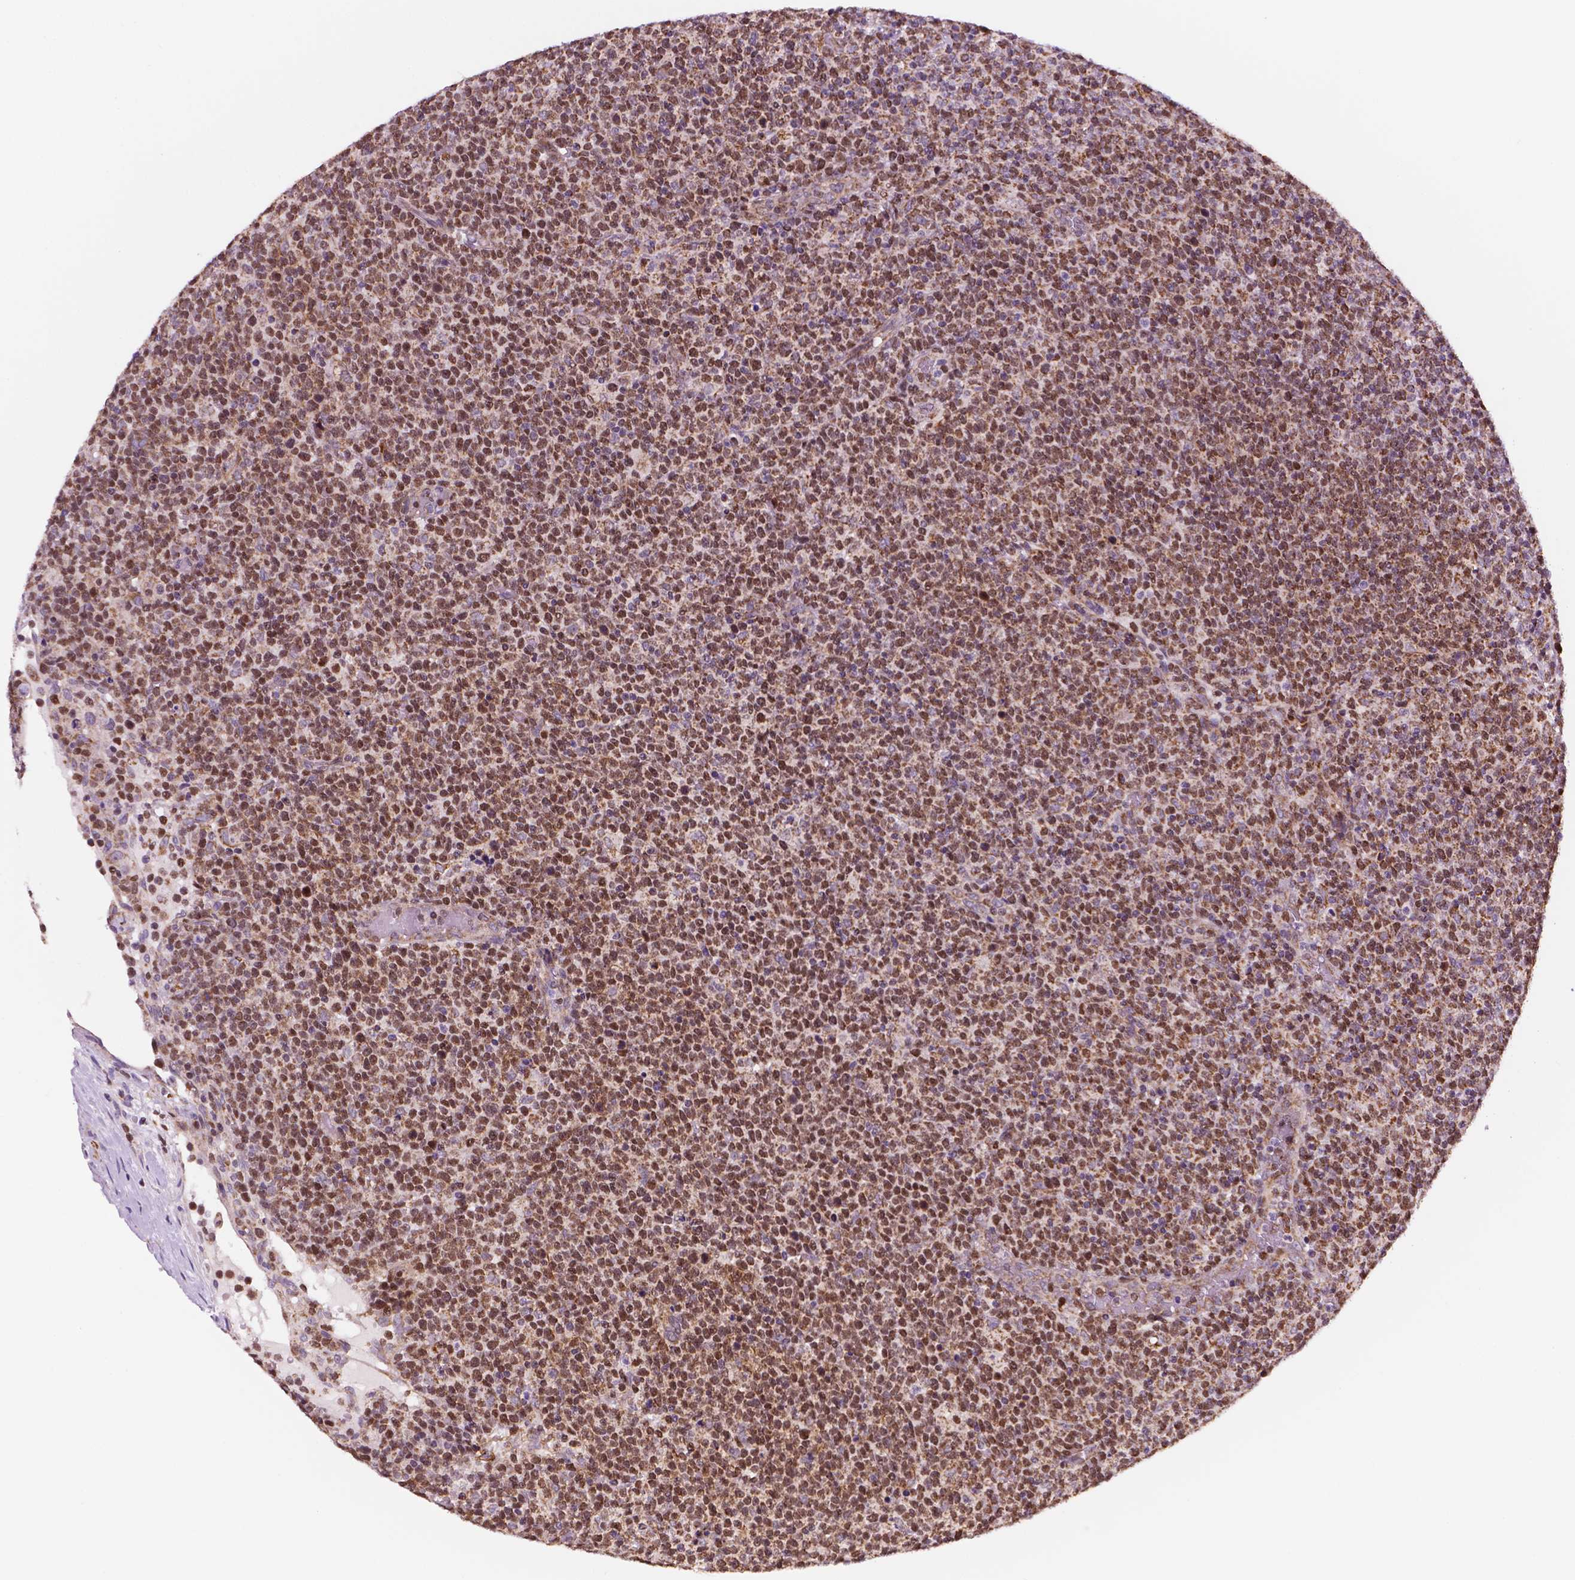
{"staining": {"intensity": "moderate", "quantity": ">75%", "location": "cytoplasmic/membranous,nuclear"}, "tissue": "lymphoma", "cell_type": "Tumor cells", "image_type": "cancer", "snomed": [{"axis": "morphology", "description": "Malignant lymphoma, non-Hodgkin's type, High grade"}, {"axis": "topography", "description": "Lymph node"}], "caption": "The micrograph reveals a brown stain indicating the presence of a protein in the cytoplasmic/membranous and nuclear of tumor cells in high-grade malignant lymphoma, non-Hodgkin's type.", "gene": "GEMIN4", "patient": {"sex": "male", "age": 61}}